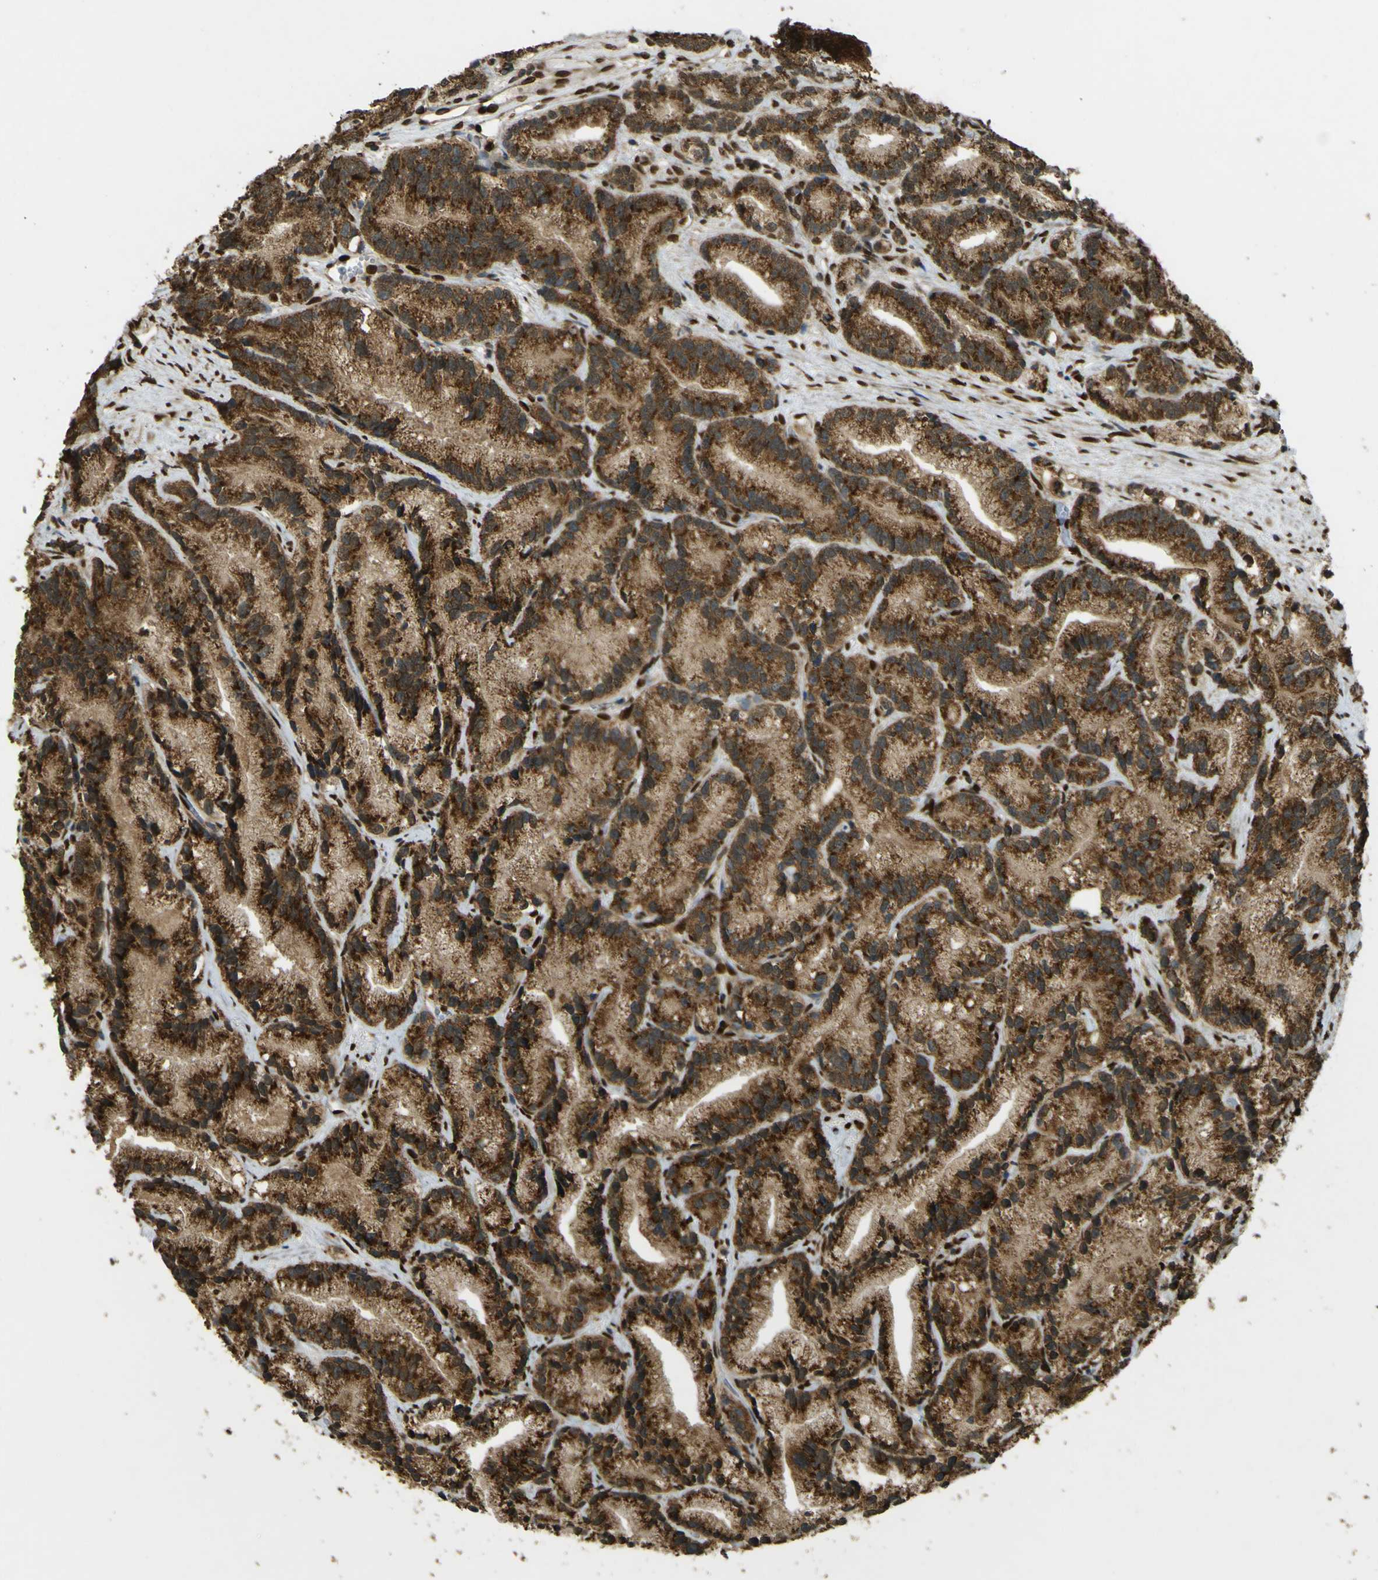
{"staining": {"intensity": "strong", "quantity": ">75%", "location": "cytoplasmic/membranous"}, "tissue": "prostate cancer", "cell_type": "Tumor cells", "image_type": "cancer", "snomed": [{"axis": "morphology", "description": "Adenocarcinoma, Low grade"}, {"axis": "topography", "description": "Prostate"}], "caption": "Low-grade adenocarcinoma (prostate) tissue exhibits strong cytoplasmic/membranous expression in approximately >75% of tumor cells, visualized by immunohistochemistry.", "gene": "GALNT1", "patient": {"sex": "male", "age": 89}}